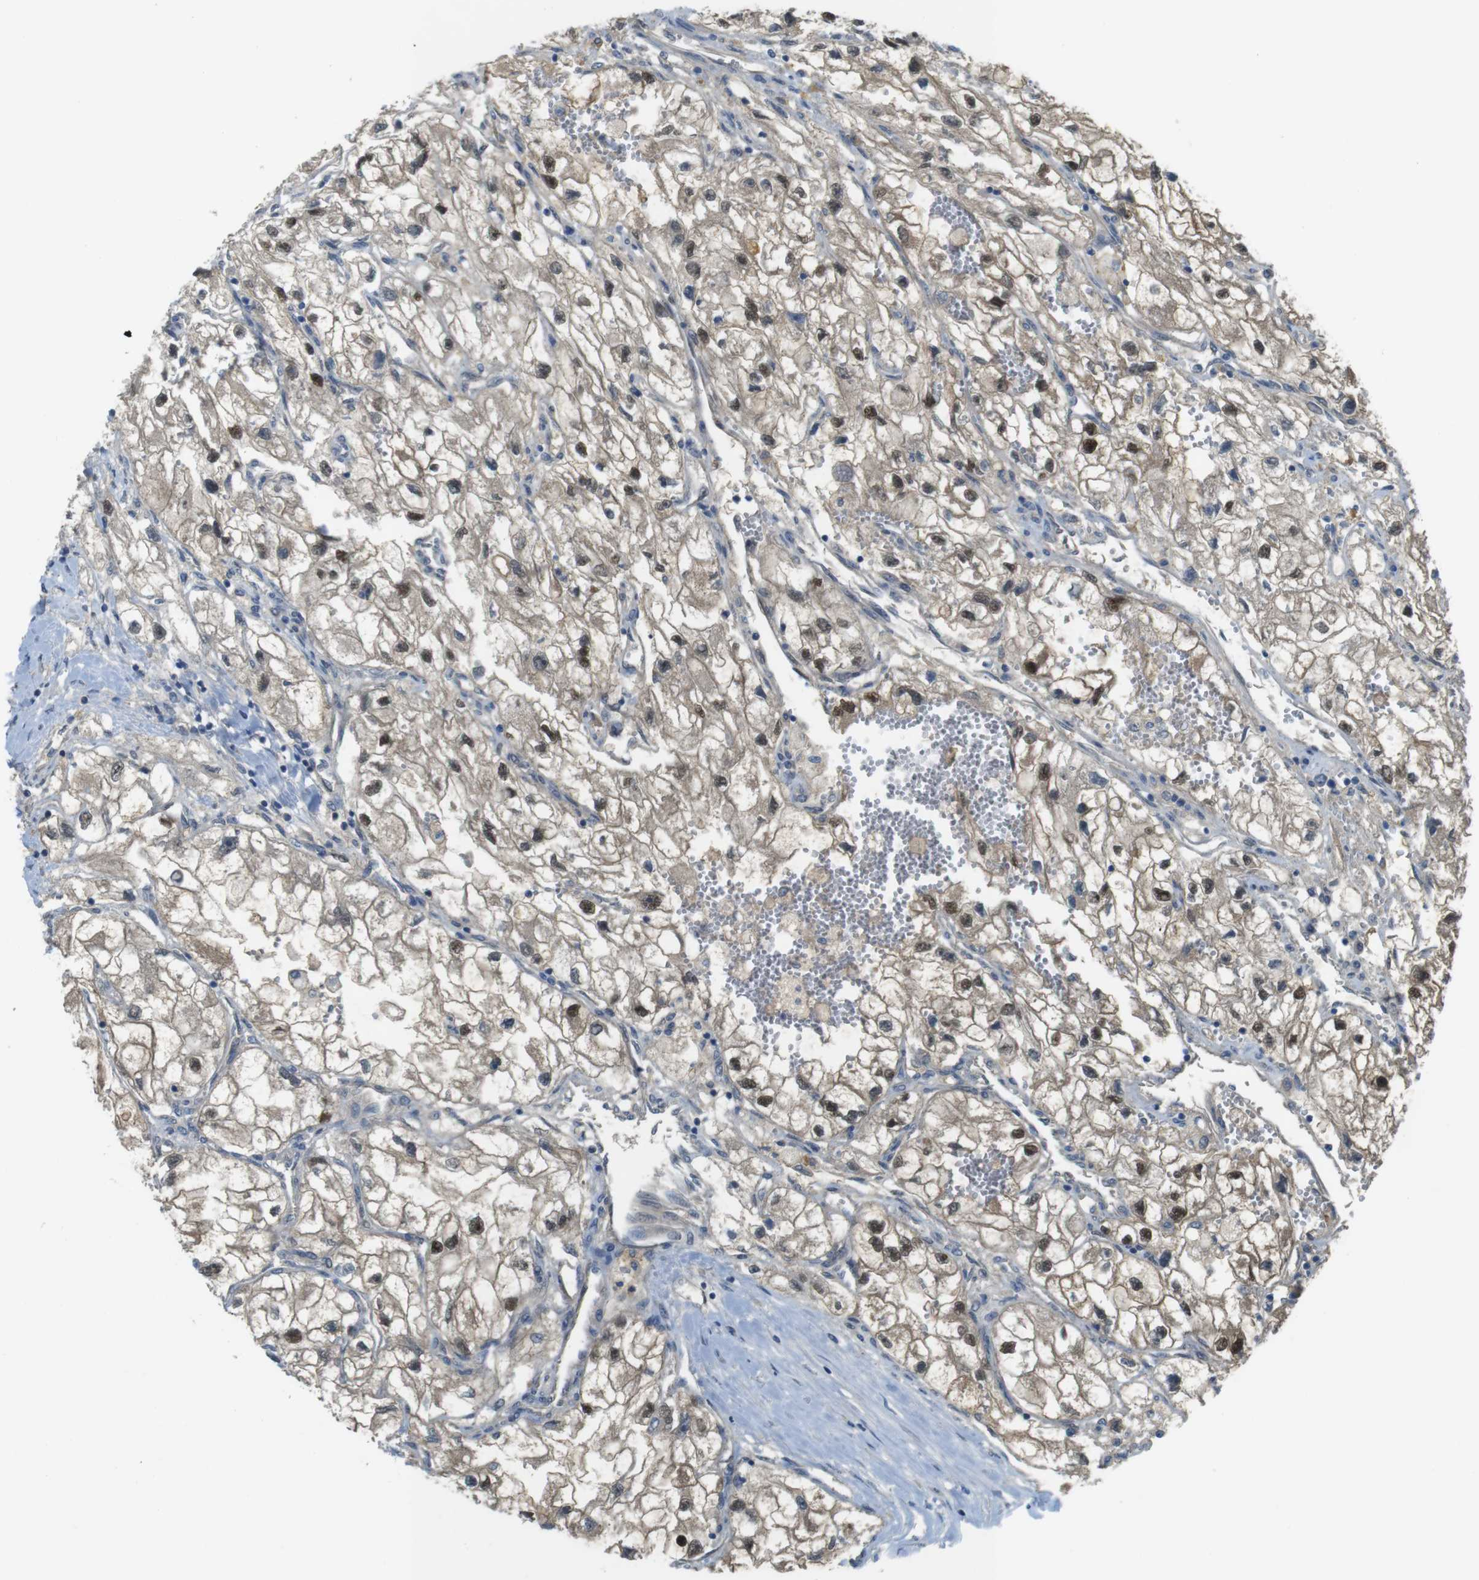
{"staining": {"intensity": "weak", "quantity": ">75%", "location": "cytoplasmic/membranous,nuclear"}, "tissue": "renal cancer", "cell_type": "Tumor cells", "image_type": "cancer", "snomed": [{"axis": "morphology", "description": "Adenocarcinoma, NOS"}, {"axis": "topography", "description": "Kidney"}], "caption": "Immunohistochemistry image of neoplastic tissue: renal cancer stained using IHC shows low levels of weak protein expression localized specifically in the cytoplasmic/membranous and nuclear of tumor cells, appearing as a cytoplasmic/membranous and nuclear brown color.", "gene": "ABHD15", "patient": {"sex": "female", "age": 70}}